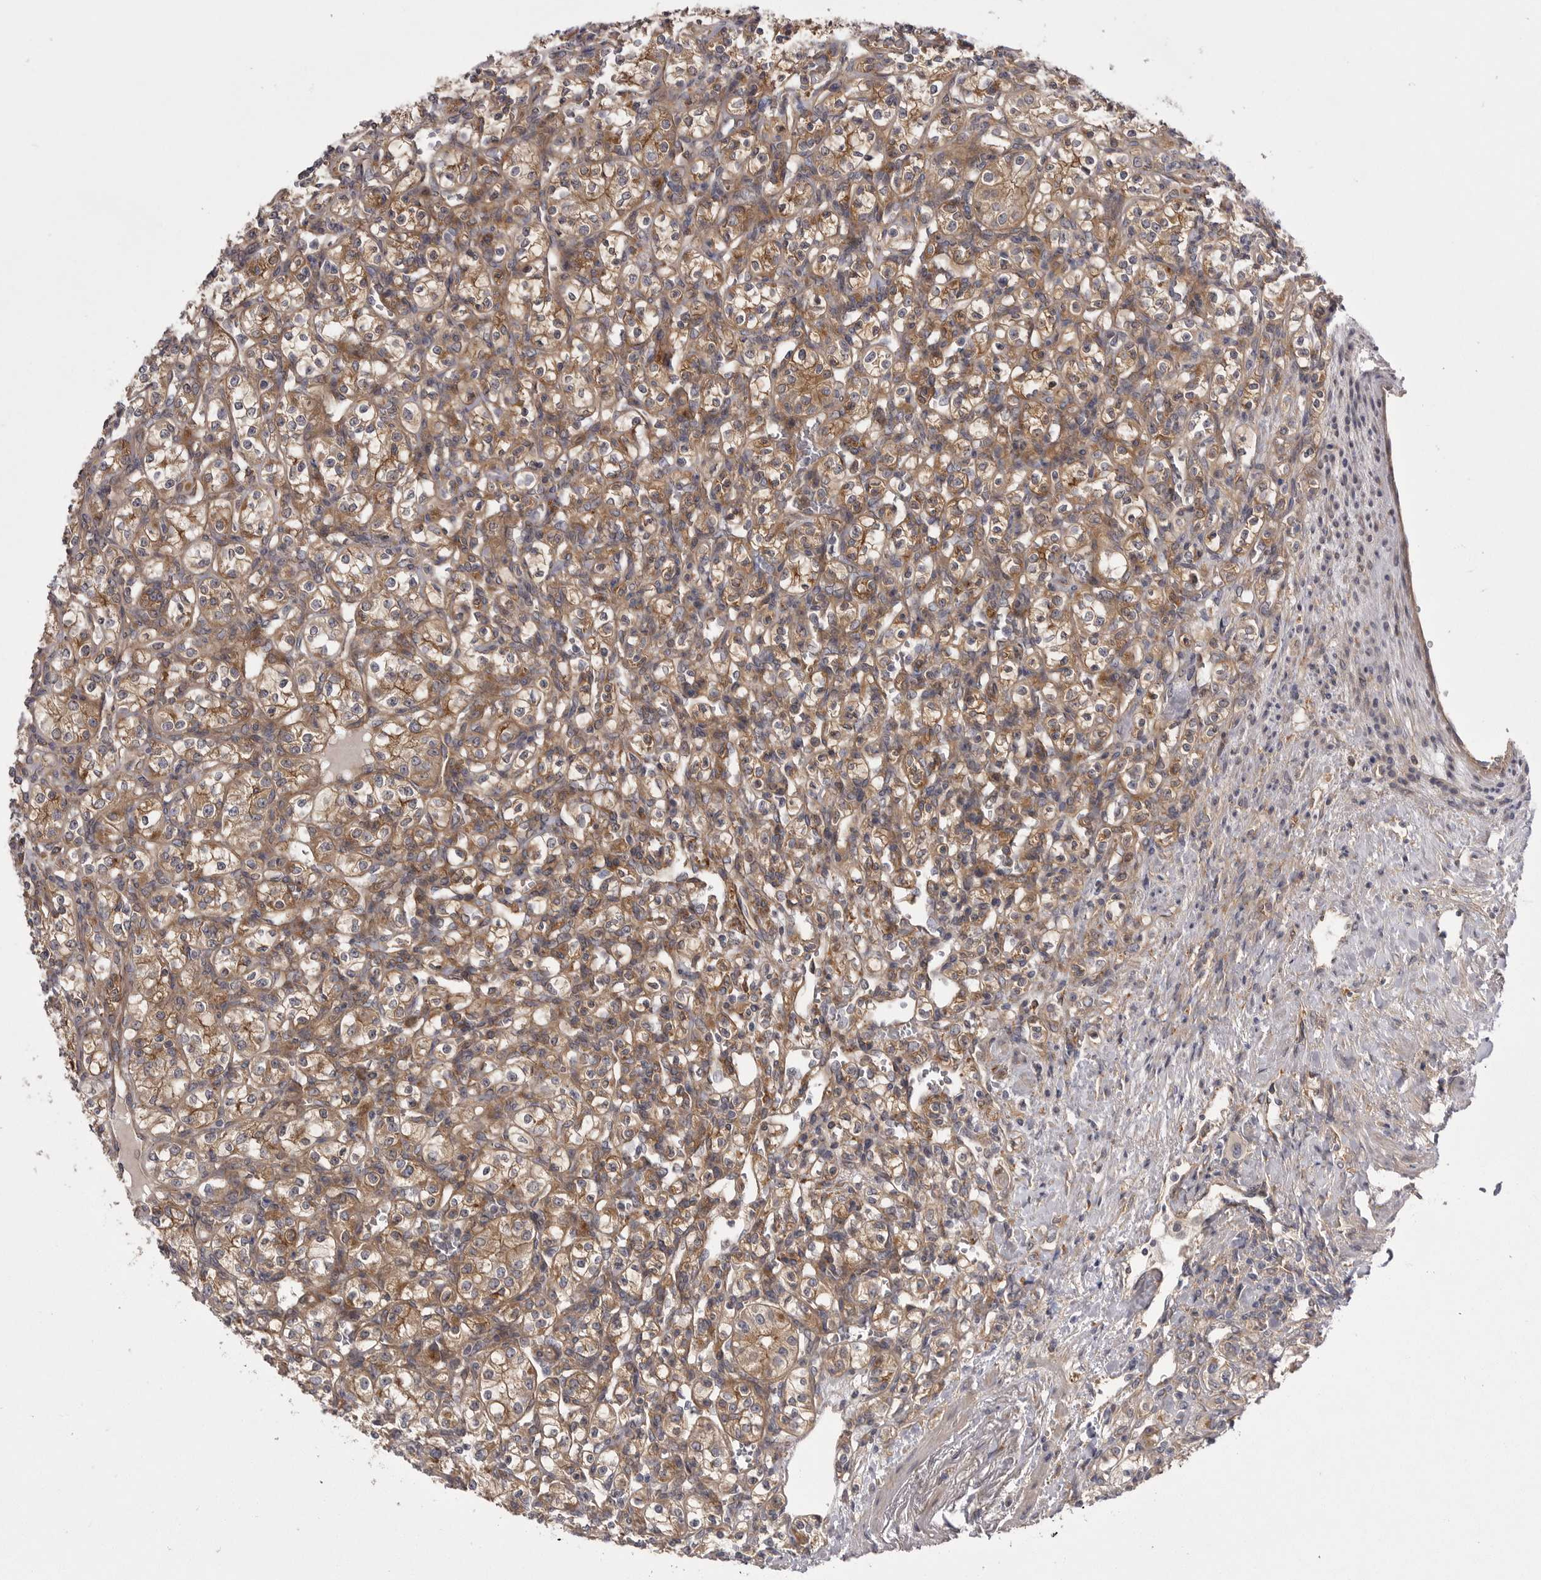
{"staining": {"intensity": "moderate", "quantity": ">75%", "location": "cytoplasmic/membranous"}, "tissue": "renal cancer", "cell_type": "Tumor cells", "image_type": "cancer", "snomed": [{"axis": "morphology", "description": "Adenocarcinoma, NOS"}, {"axis": "topography", "description": "Kidney"}], "caption": "Protein expression analysis of human renal adenocarcinoma reveals moderate cytoplasmic/membranous positivity in approximately >75% of tumor cells. (DAB = brown stain, brightfield microscopy at high magnification).", "gene": "OSBPL9", "patient": {"sex": "male", "age": 77}}